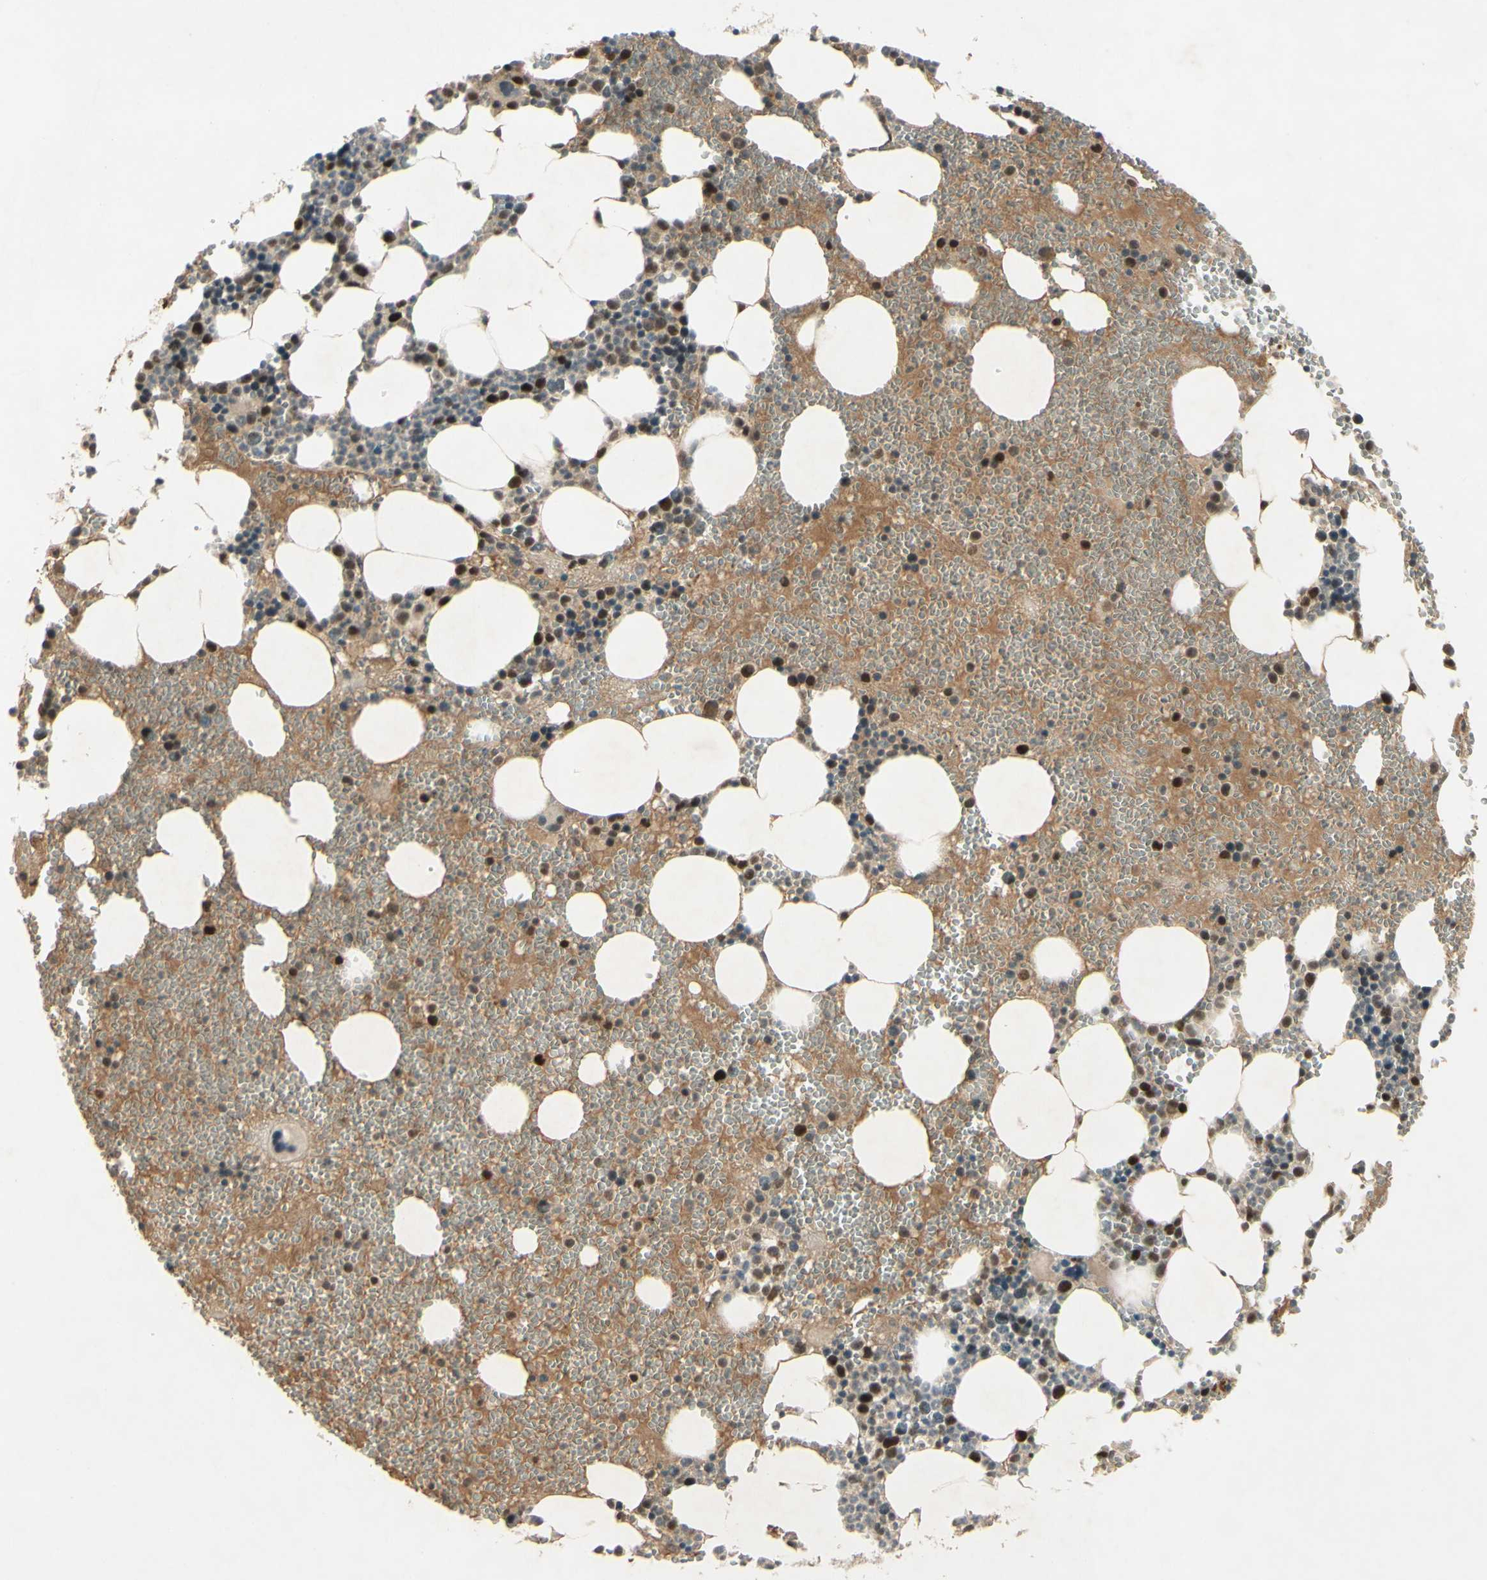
{"staining": {"intensity": "strong", "quantity": "<25%", "location": "nuclear"}, "tissue": "bone marrow", "cell_type": "Hematopoietic cells", "image_type": "normal", "snomed": [{"axis": "morphology", "description": "Normal tissue, NOS"}, {"axis": "morphology", "description": "Inflammation, NOS"}, {"axis": "topography", "description": "Bone marrow"}], "caption": "DAB immunohistochemical staining of normal human bone marrow shows strong nuclear protein staining in about <25% of hematopoietic cells.", "gene": "RAD18", "patient": {"sex": "female", "age": 76}}